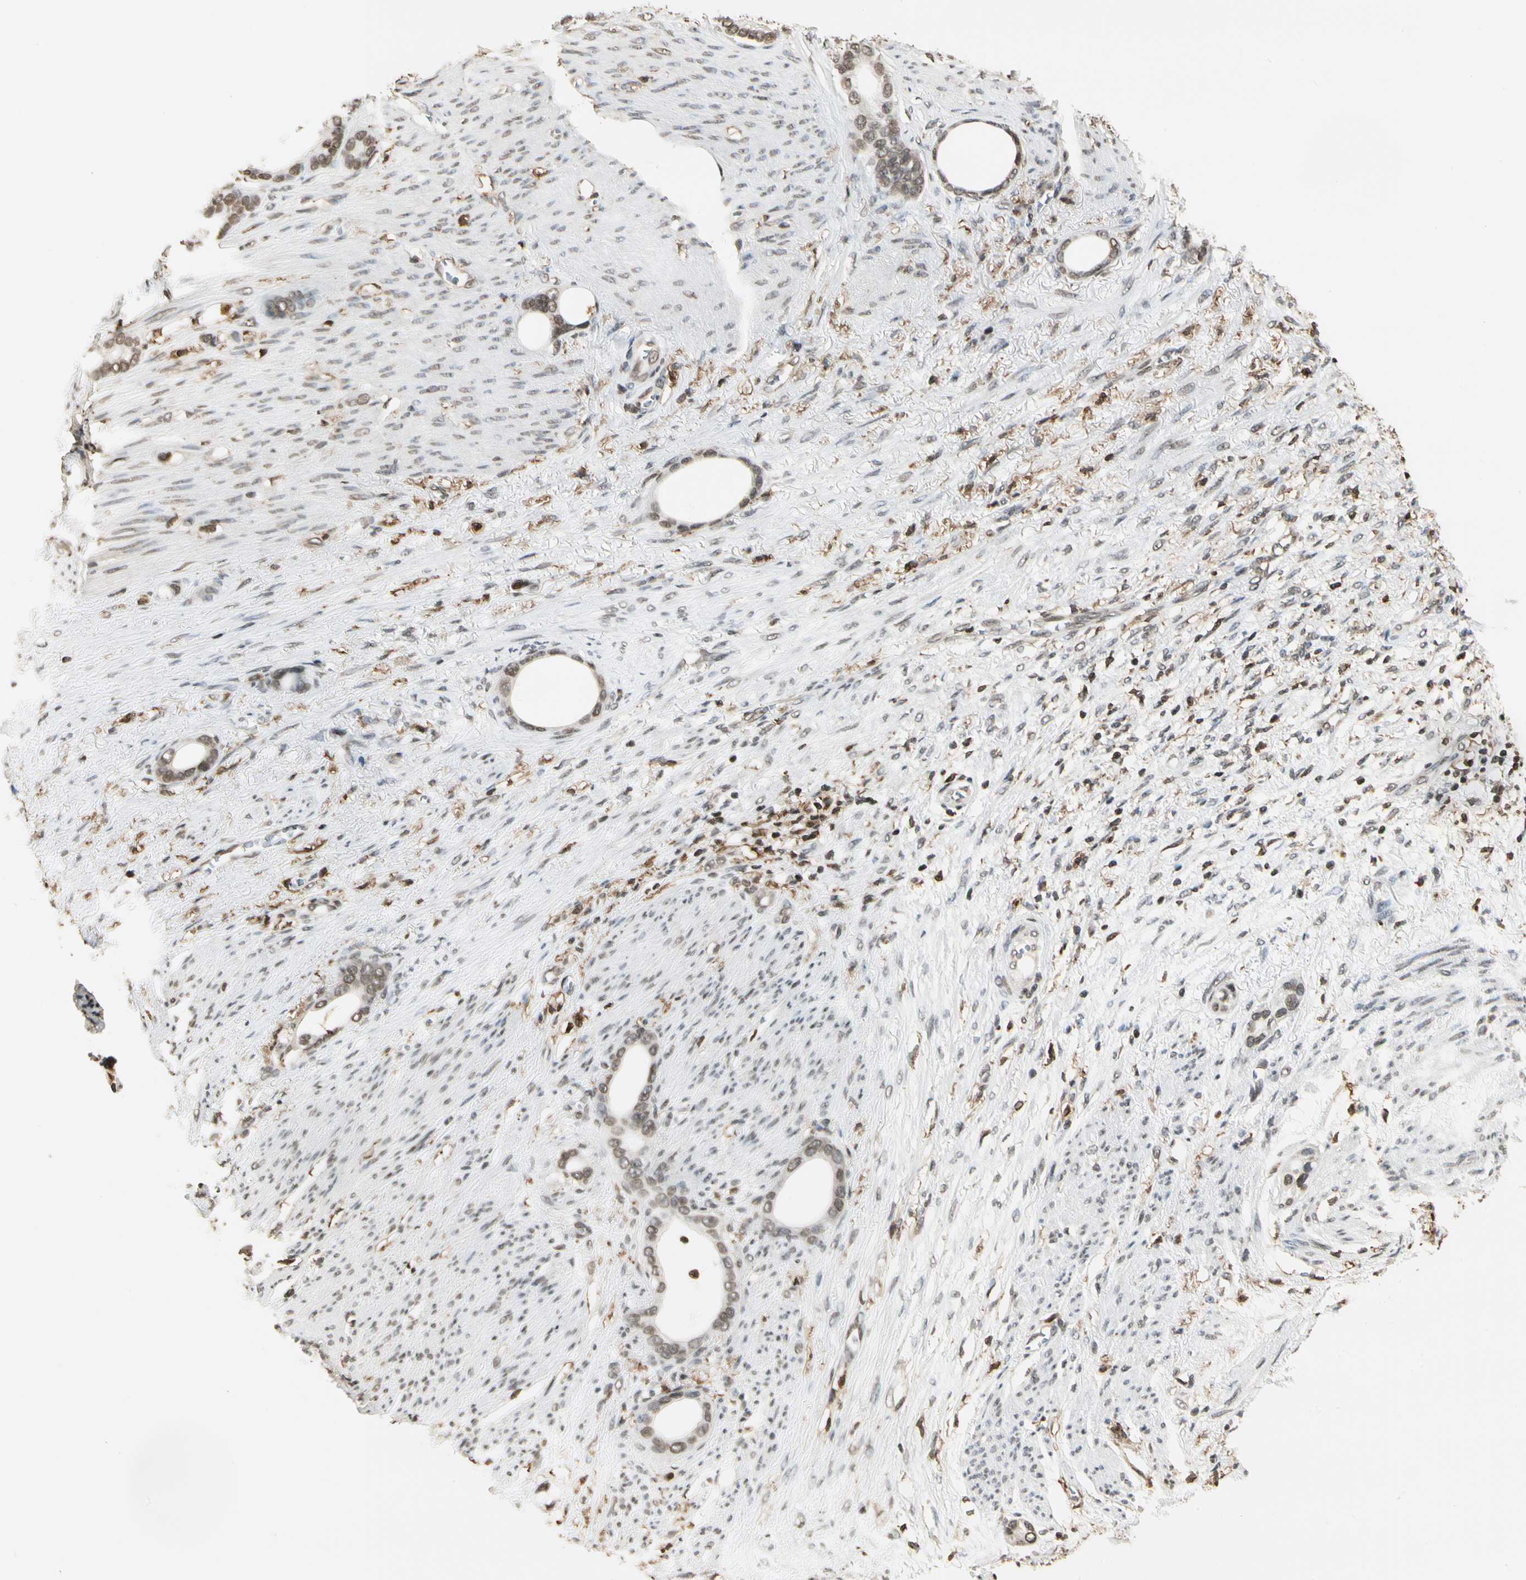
{"staining": {"intensity": "weak", "quantity": ">75%", "location": "nuclear"}, "tissue": "stomach cancer", "cell_type": "Tumor cells", "image_type": "cancer", "snomed": [{"axis": "morphology", "description": "Adenocarcinoma, NOS"}, {"axis": "topography", "description": "Stomach"}], "caption": "The image exhibits immunohistochemical staining of stomach cancer (adenocarcinoma). There is weak nuclear expression is seen in about >75% of tumor cells.", "gene": "FER", "patient": {"sex": "female", "age": 75}}